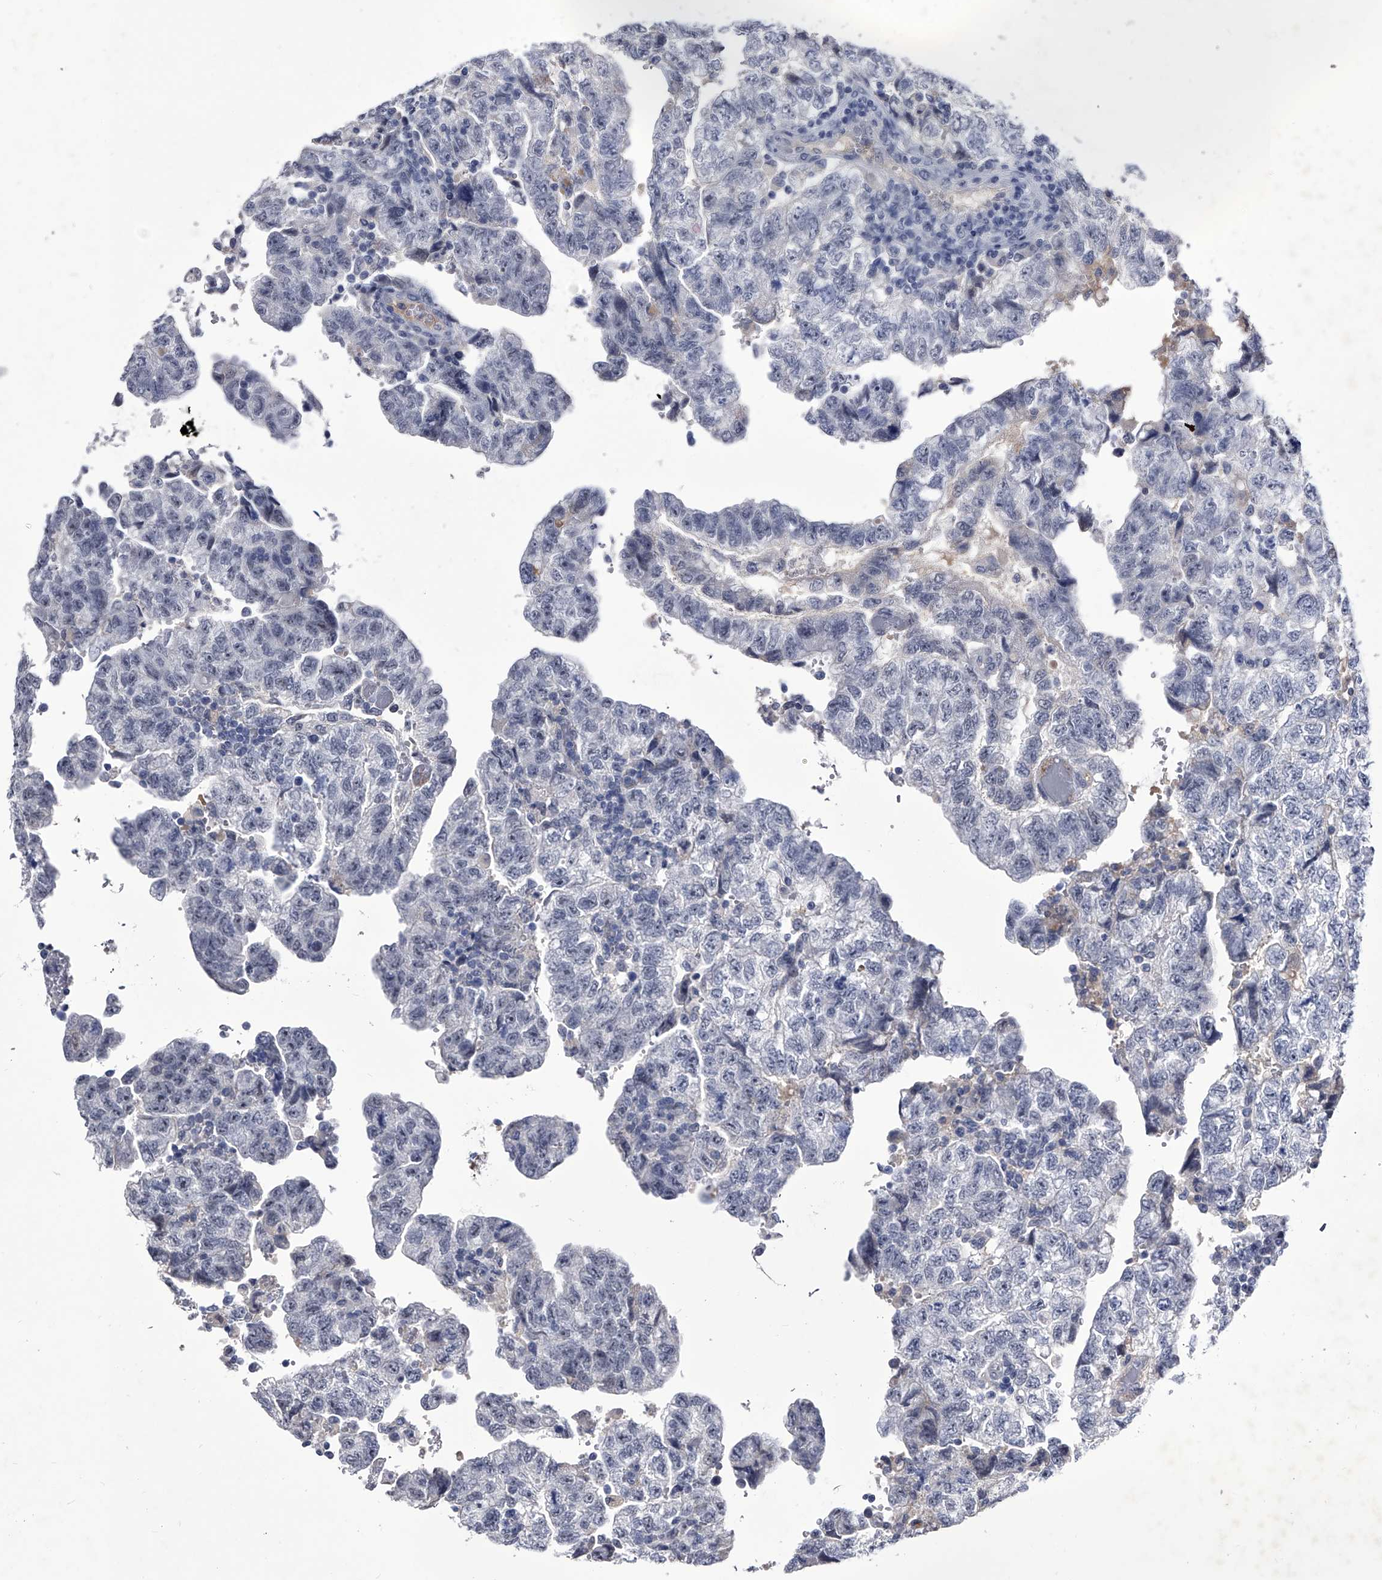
{"staining": {"intensity": "negative", "quantity": "none", "location": "none"}, "tissue": "testis cancer", "cell_type": "Tumor cells", "image_type": "cancer", "snomed": [{"axis": "morphology", "description": "Carcinoma, Embryonal, NOS"}, {"axis": "topography", "description": "Testis"}], "caption": "Human testis cancer (embryonal carcinoma) stained for a protein using immunohistochemistry (IHC) demonstrates no positivity in tumor cells.", "gene": "CRISP2", "patient": {"sex": "male", "age": 36}}